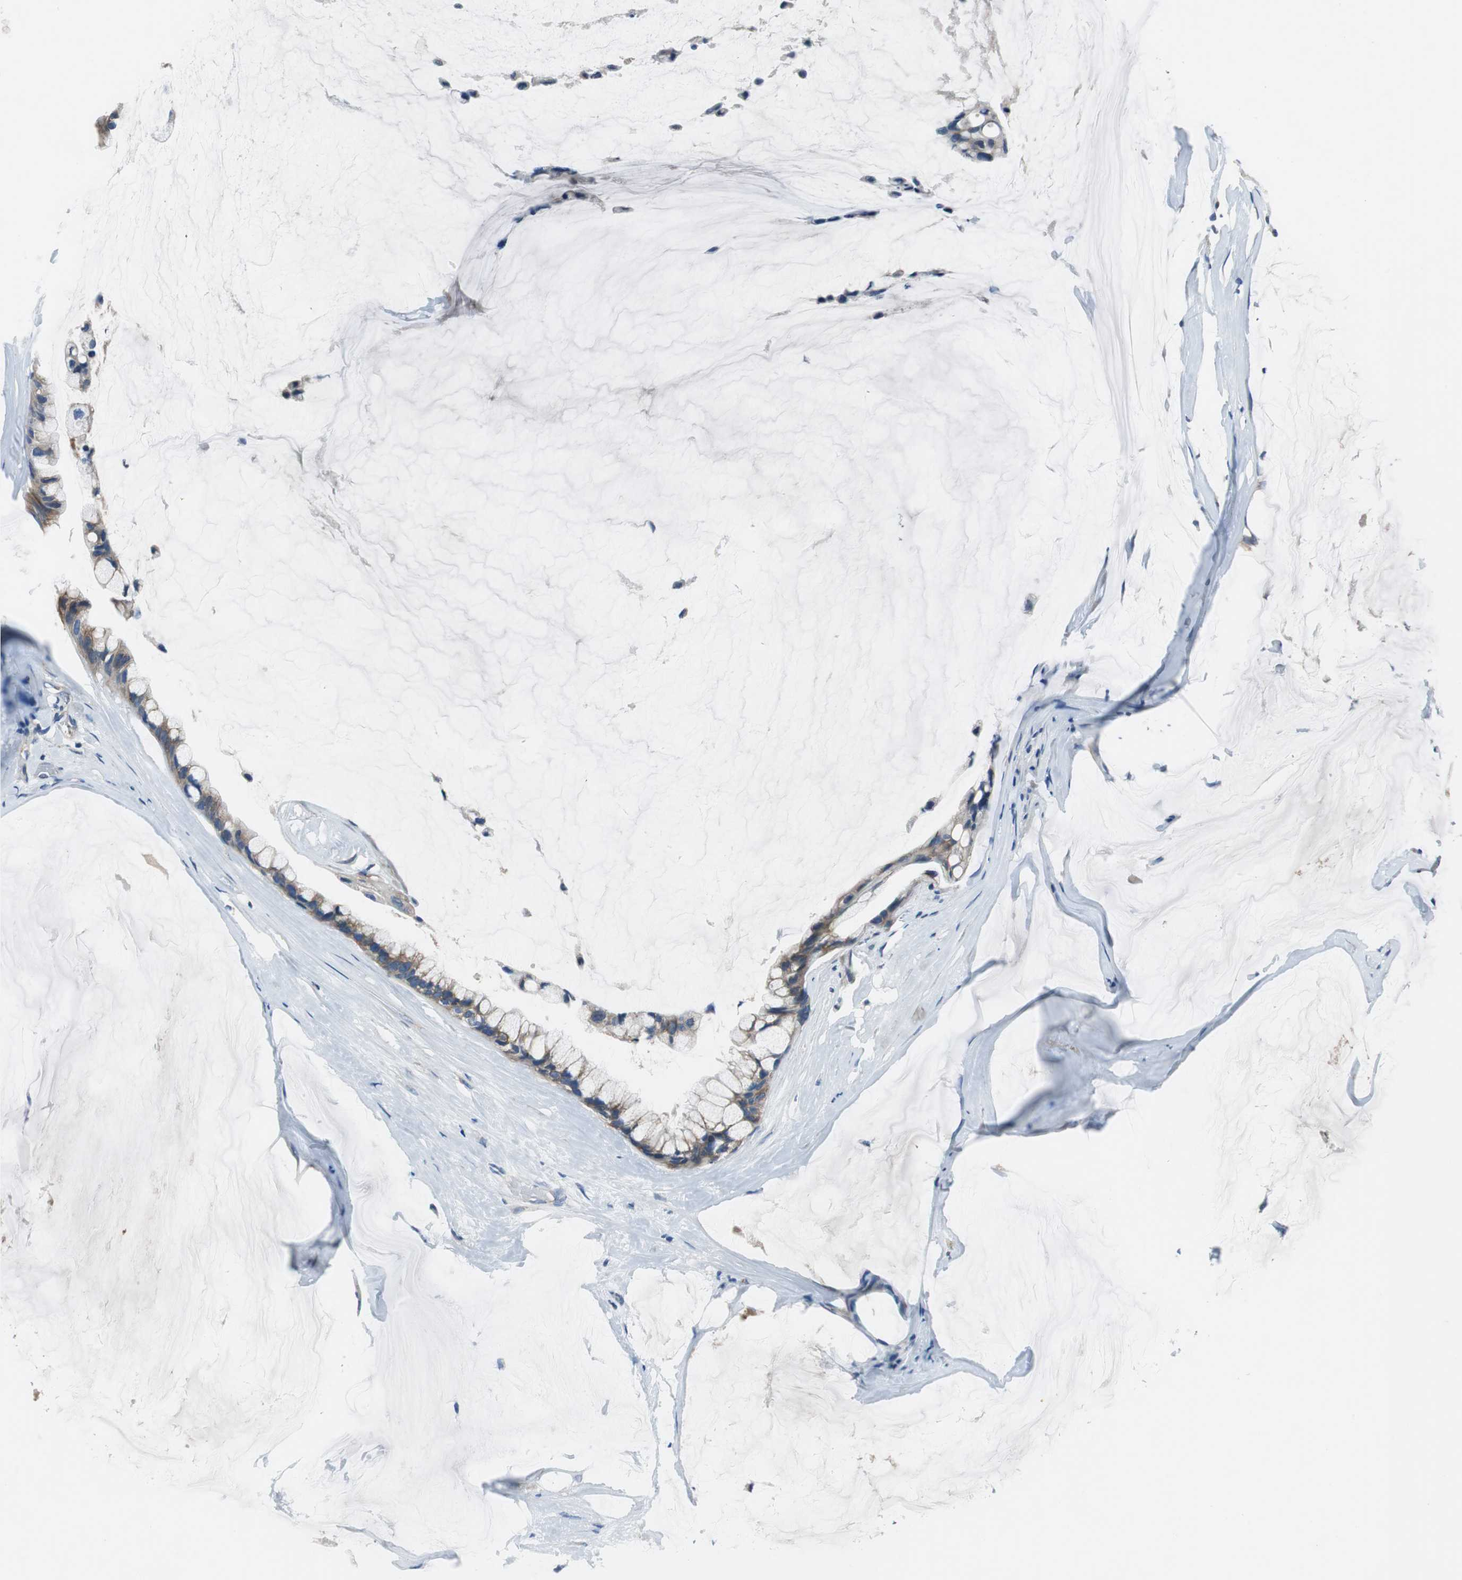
{"staining": {"intensity": "weak", "quantity": ">75%", "location": "cytoplasmic/membranous"}, "tissue": "ovarian cancer", "cell_type": "Tumor cells", "image_type": "cancer", "snomed": [{"axis": "morphology", "description": "Cystadenocarcinoma, mucinous, NOS"}, {"axis": "topography", "description": "Ovary"}], "caption": "There is low levels of weak cytoplasmic/membranous expression in tumor cells of ovarian mucinous cystadenocarcinoma, as demonstrated by immunohistochemical staining (brown color).", "gene": "MTIF2", "patient": {"sex": "female", "age": 39}}